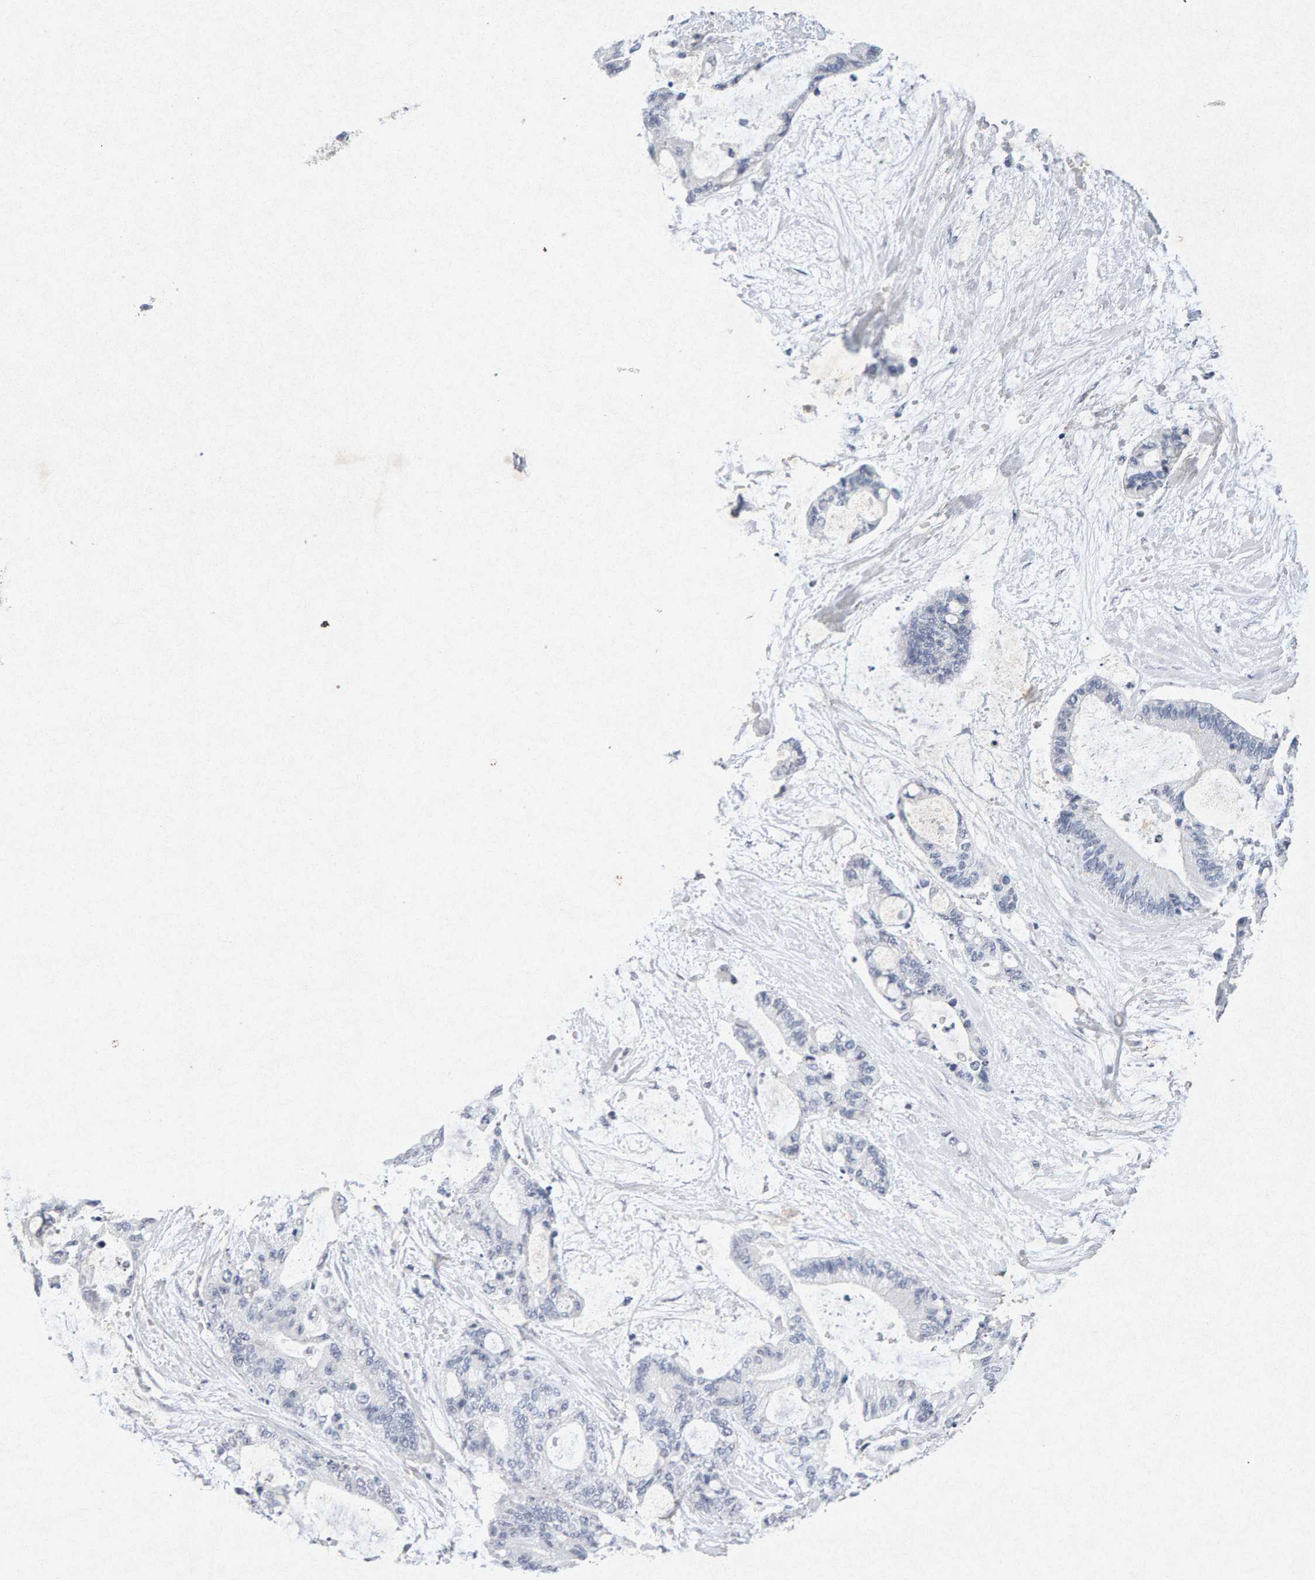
{"staining": {"intensity": "negative", "quantity": "none", "location": "none"}, "tissue": "liver cancer", "cell_type": "Tumor cells", "image_type": "cancer", "snomed": [{"axis": "morphology", "description": "Cholangiocarcinoma"}, {"axis": "topography", "description": "Liver"}], "caption": "An immunohistochemistry (IHC) micrograph of liver cholangiocarcinoma is shown. There is no staining in tumor cells of liver cholangiocarcinoma.", "gene": "PTPRM", "patient": {"sex": "female", "age": 73}}